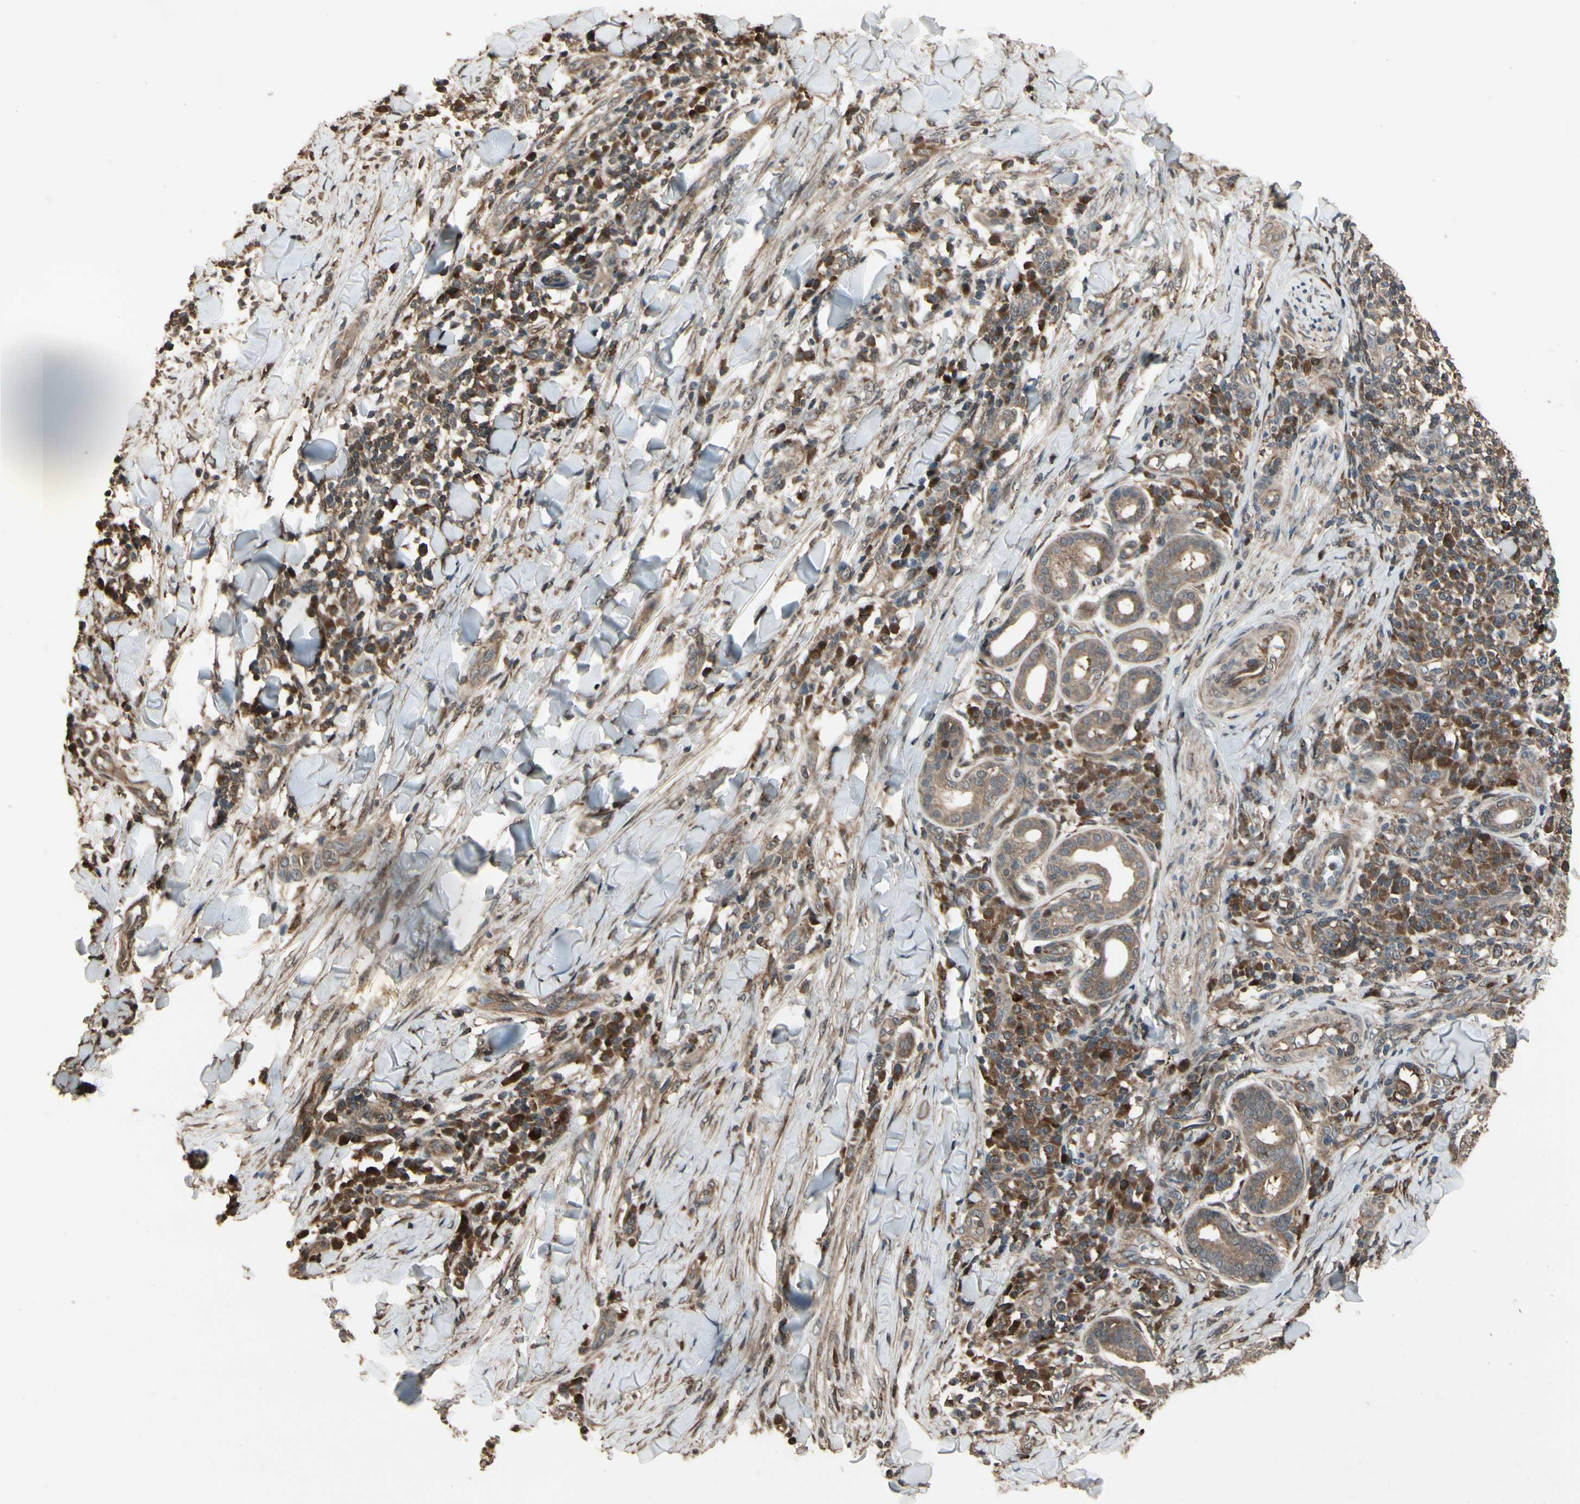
{"staining": {"intensity": "weak", "quantity": "25%-75%", "location": "cytoplasmic/membranous"}, "tissue": "skin cancer", "cell_type": "Tumor cells", "image_type": "cancer", "snomed": [{"axis": "morphology", "description": "Squamous cell carcinoma, NOS"}, {"axis": "topography", "description": "Skin"}], "caption": "Skin cancer (squamous cell carcinoma) stained with DAB IHC exhibits low levels of weak cytoplasmic/membranous expression in about 25%-75% of tumor cells.", "gene": "CSF1R", "patient": {"sex": "male", "age": 24}}